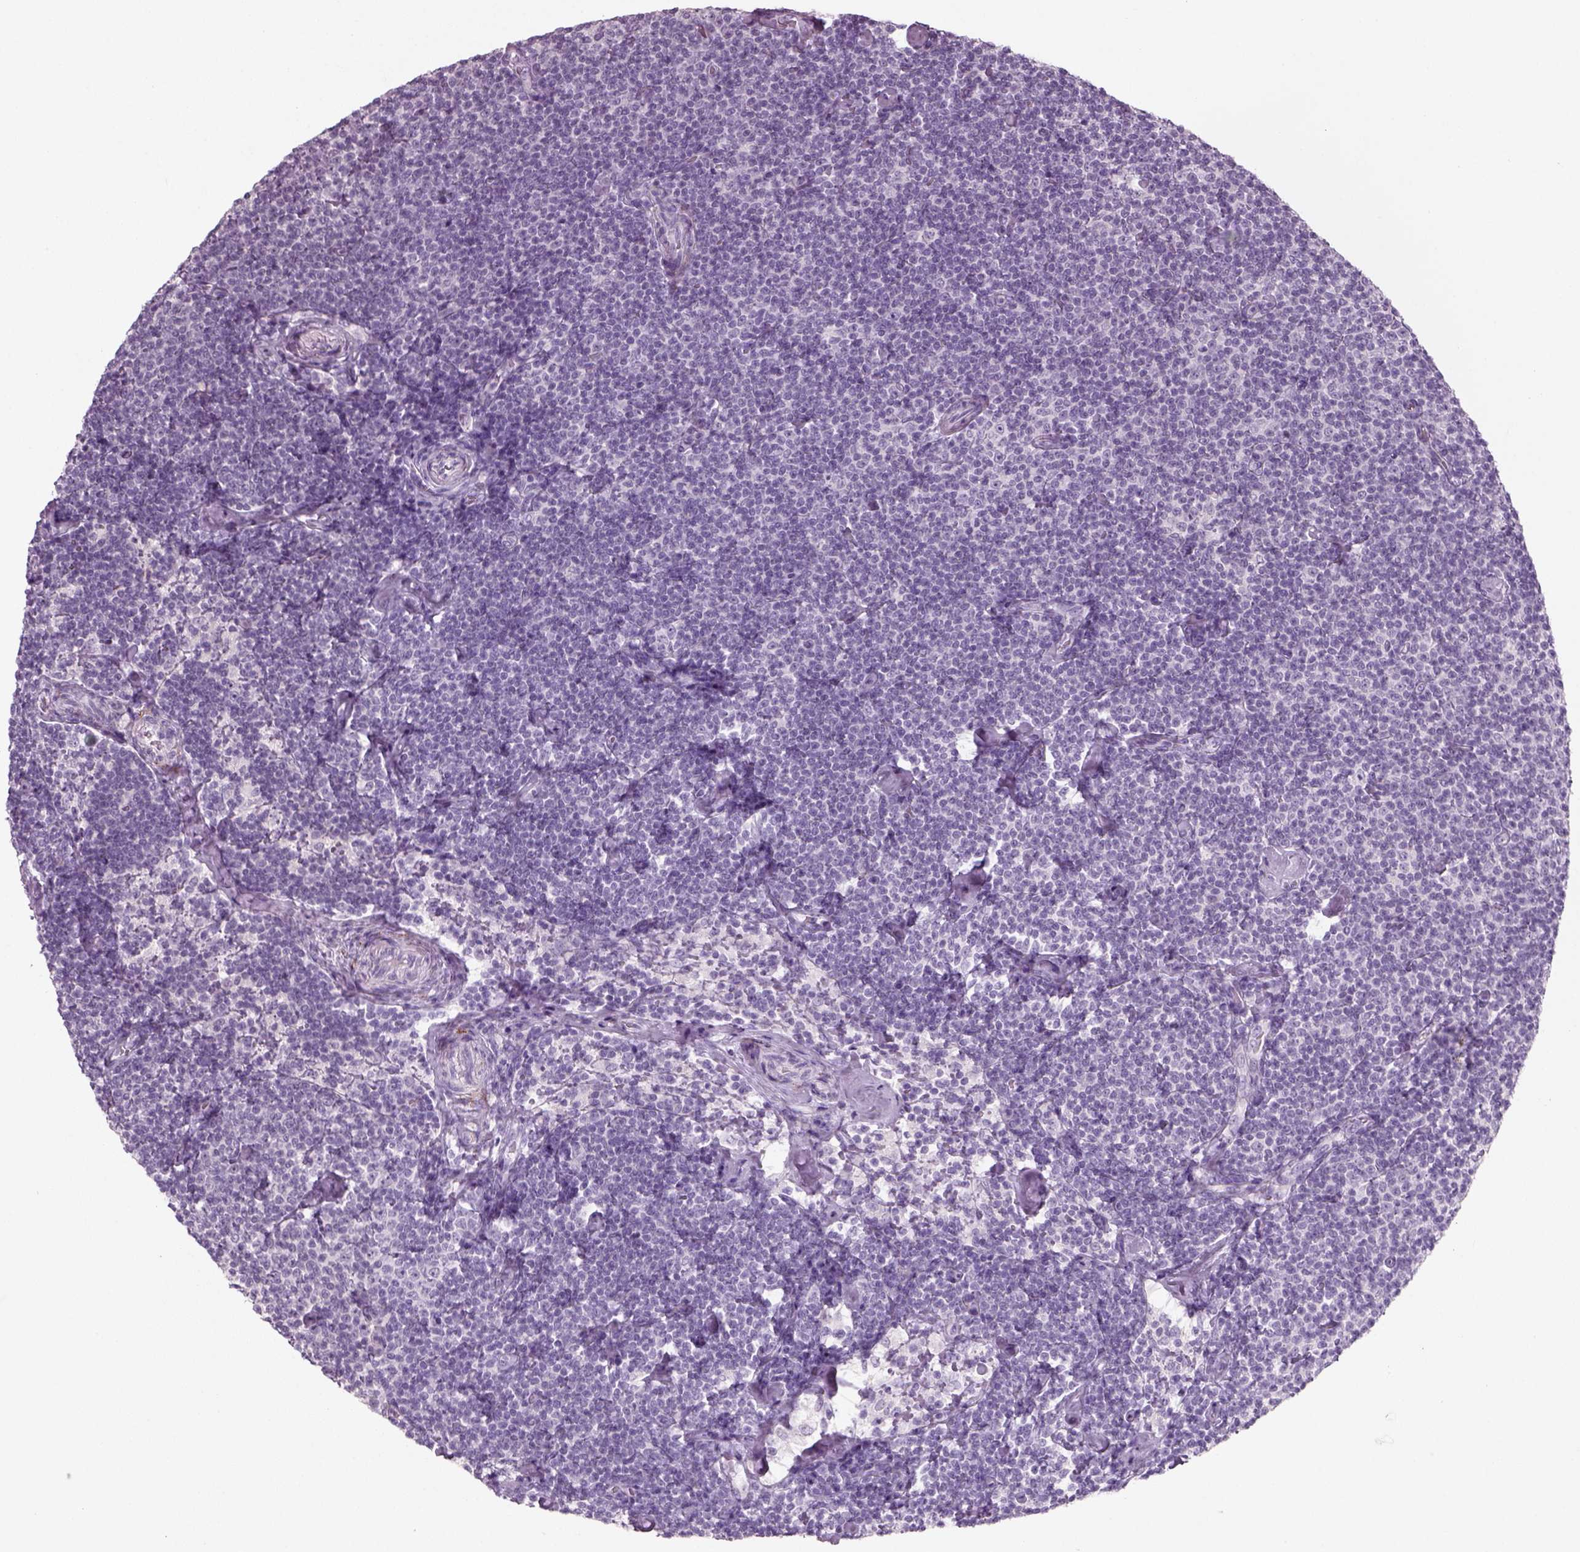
{"staining": {"intensity": "negative", "quantity": "none", "location": "none"}, "tissue": "lymphoma", "cell_type": "Tumor cells", "image_type": "cancer", "snomed": [{"axis": "morphology", "description": "Malignant lymphoma, non-Hodgkin's type, Low grade"}, {"axis": "topography", "description": "Lymph node"}], "caption": "Immunohistochemical staining of human malignant lymphoma, non-Hodgkin's type (low-grade) exhibits no significant staining in tumor cells. (Stains: DAB (3,3'-diaminobenzidine) IHC with hematoxylin counter stain, Microscopy: brightfield microscopy at high magnification).", "gene": "SLC6A2", "patient": {"sex": "male", "age": 81}}